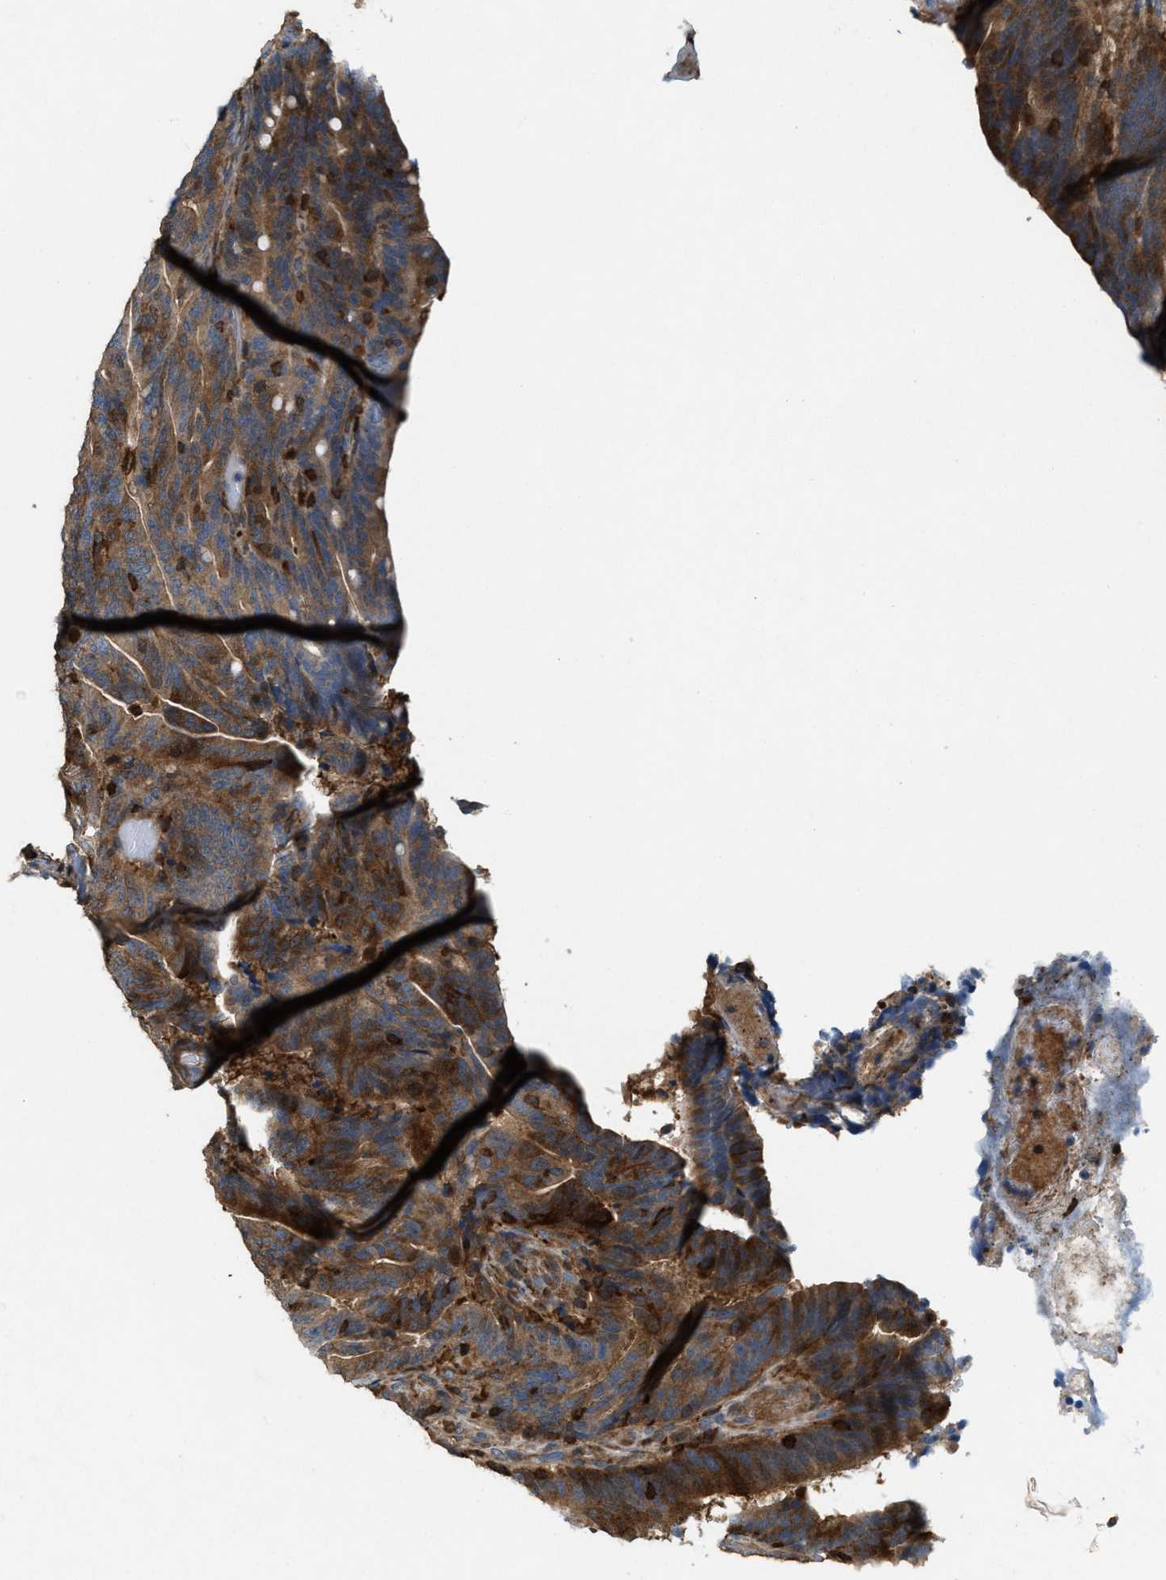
{"staining": {"intensity": "moderate", "quantity": ">75%", "location": "cytoplasmic/membranous"}, "tissue": "colorectal cancer", "cell_type": "Tumor cells", "image_type": "cancer", "snomed": [{"axis": "morphology", "description": "Adenocarcinoma, NOS"}, {"axis": "topography", "description": "Colon"}], "caption": "Colorectal cancer tissue exhibits moderate cytoplasmic/membranous staining in approximately >75% of tumor cells (Stains: DAB (3,3'-diaminobenzidine) in brown, nuclei in blue, Microscopy: brightfield microscopy at high magnification).", "gene": "SERPINB5", "patient": {"sex": "female", "age": 66}}